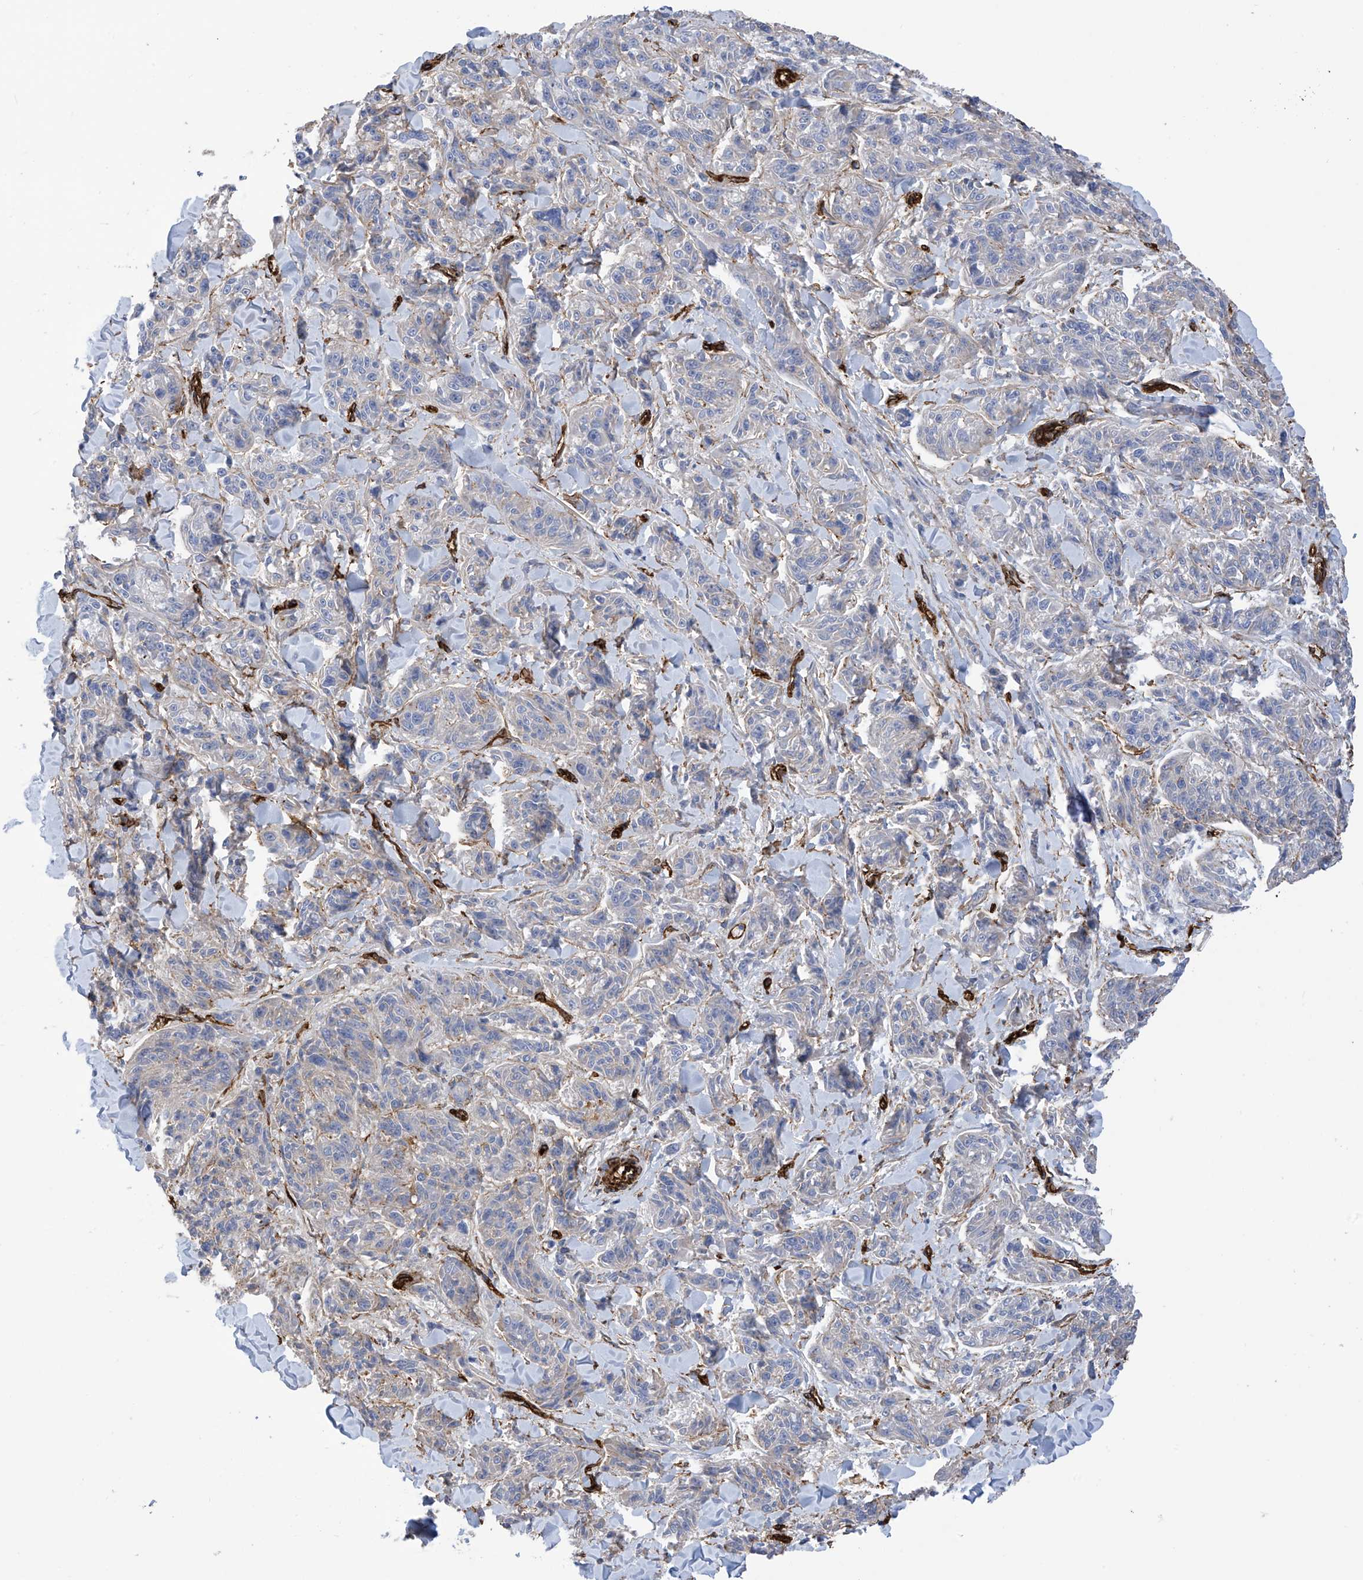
{"staining": {"intensity": "negative", "quantity": "none", "location": "none"}, "tissue": "melanoma", "cell_type": "Tumor cells", "image_type": "cancer", "snomed": [{"axis": "morphology", "description": "Malignant melanoma, NOS"}, {"axis": "topography", "description": "Skin"}], "caption": "The histopathology image shows no staining of tumor cells in malignant melanoma. The staining was performed using DAB (3,3'-diaminobenzidine) to visualize the protein expression in brown, while the nuclei were stained in blue with hematoxylin (Magnification: 20x).", "gene": "UBTD1", "patient": {"sex": "male", "age": 53}}